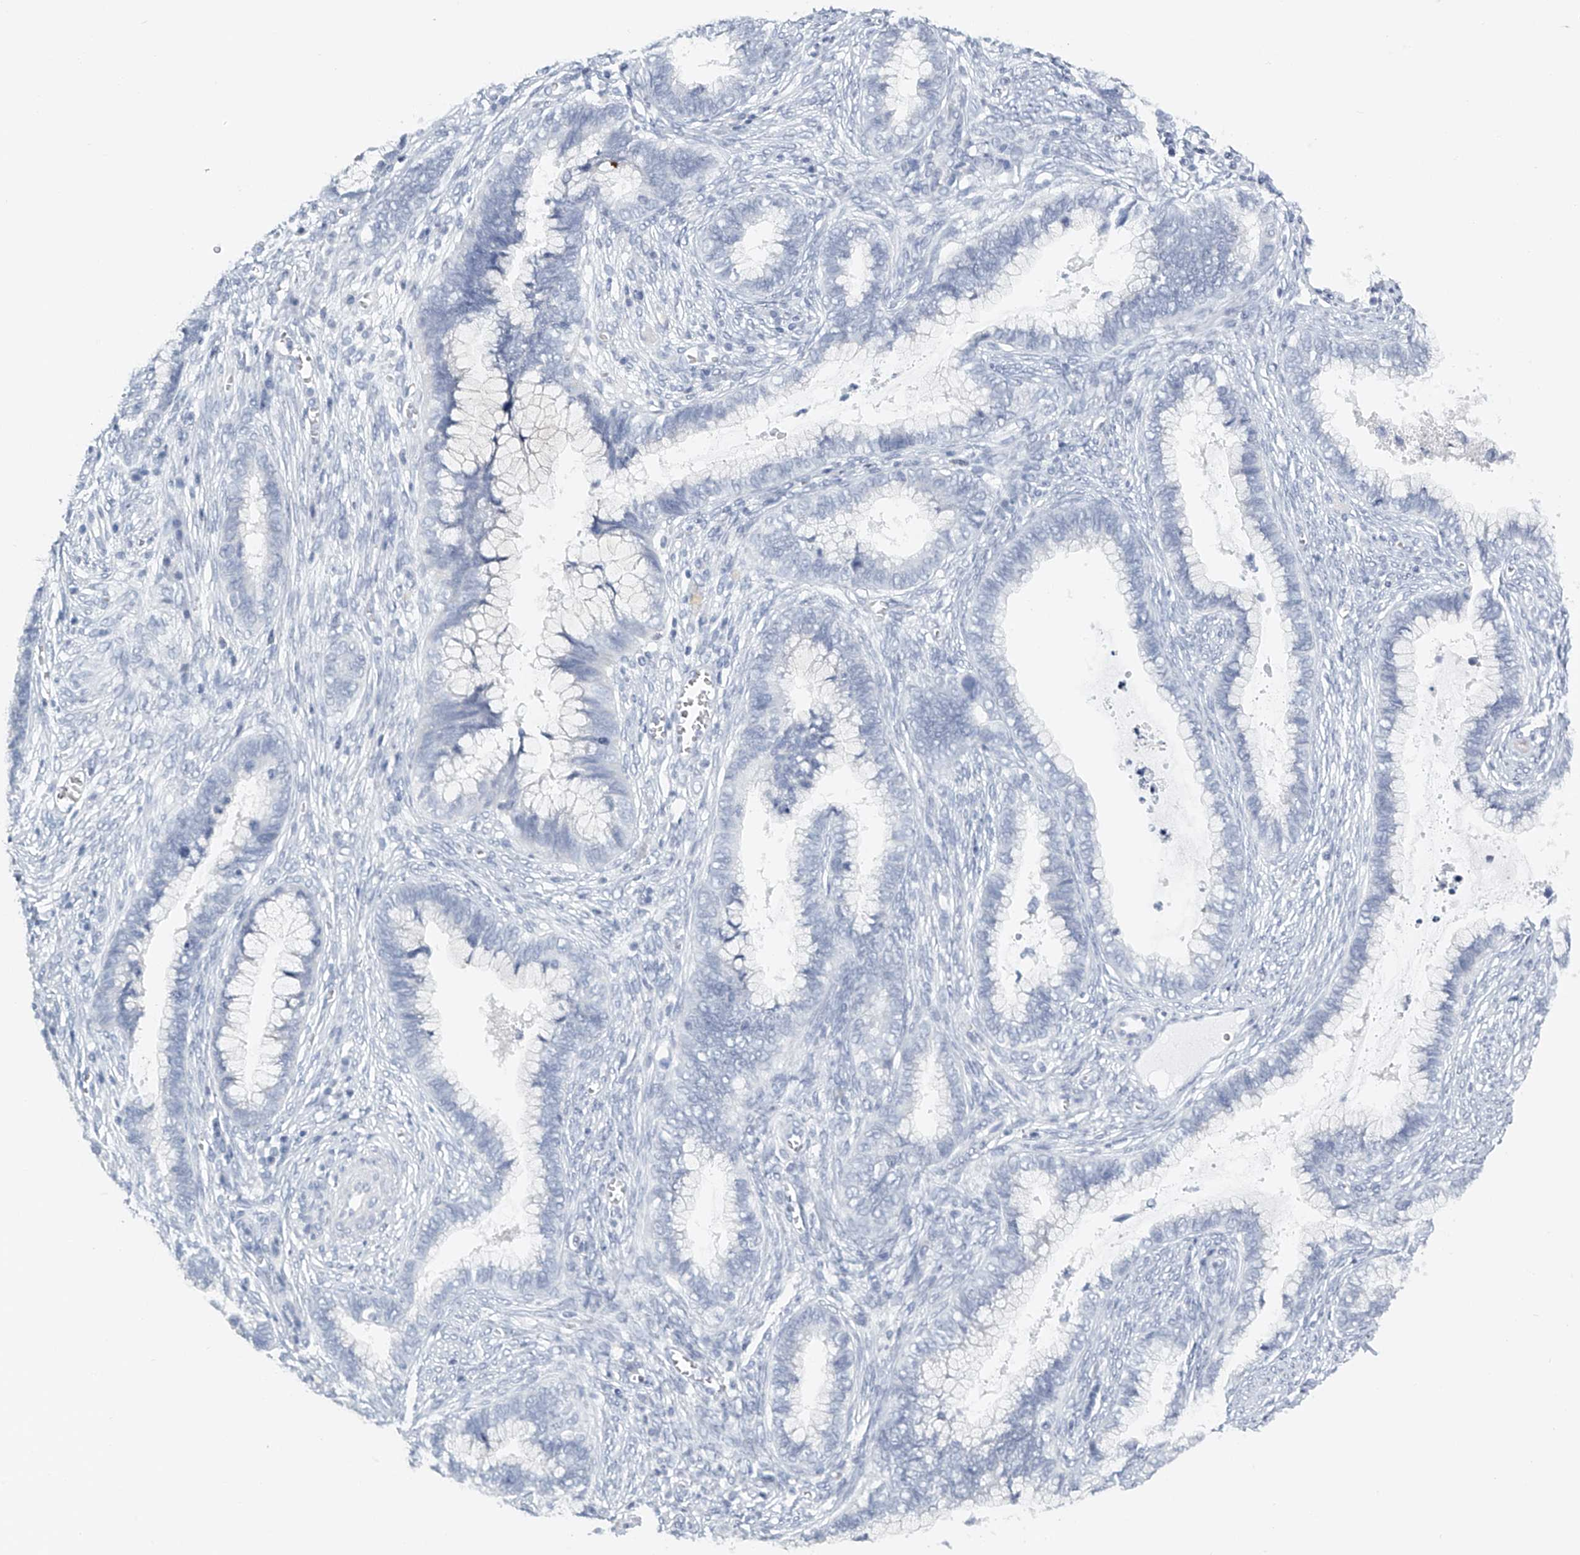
{"staining": {"intensity": "negative", "quantity": "none", "location": "none"}, "tissue": "cervical cancer", "cell_type": "Tumor cells", "image_type": "cancer", "snomed": [{"axis": "morphology", "description": "Adenocarcinoma, NOS"}, {"axis": "topography", "description": "Cervix"}], "caption": "DAB immunohistochemical staining of human cervical cancer (adenocarcinoma) displays no significant expression in tumor cells. The staining was performed using DAB to visualize the protein expression in brown, while the nuclei were stained in blue with hematoxylin (Magnification: 20x).", "gene": "FAT2", "patient": {"sex": "female", "age": 44}}